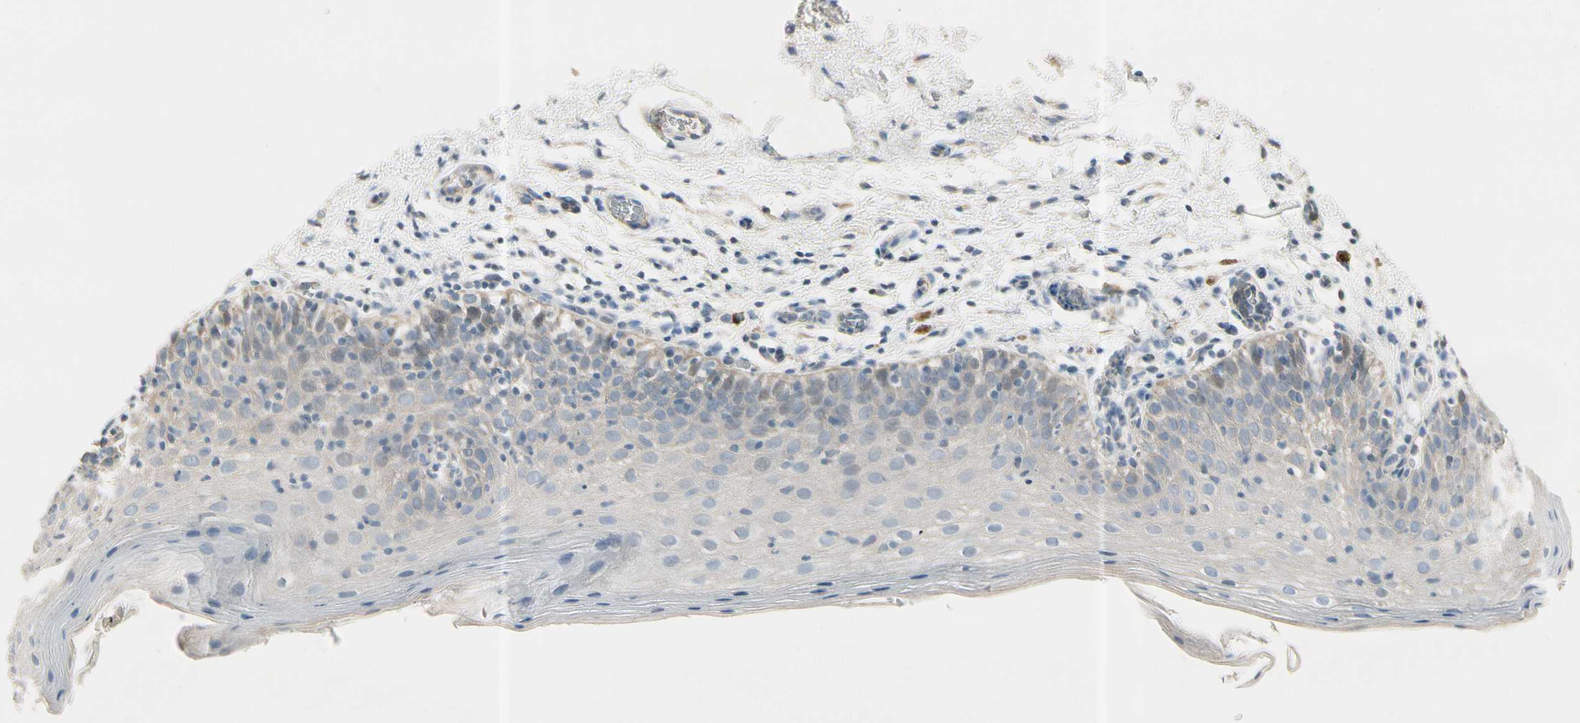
{"staining": {"intensity": "moderate", "quantity": "<25%", "location": "cytoplasmic/membranous"}, "tissue": "oral mucosa", "cell_type": "Squamous epithelial cells", "image_type": "normal", "snomed": [{"axis": "morphology", "description": "Normal tissue, NOS"}, {"axis": "morphology", "description": "Squamous cell carcinoma, NOS"}, {"axis": "topography", "description": "Skeletal muscle"}, {"axis": "topography", "description": "Oral tissue"}], "caption": "Immunohistochemistry photomicrograph of unremarkable oral mucosa: human oral mucosa stained using immunohistochemistry shows low levels of moderate protein expression localized specifically in the cytoplasmic/membranous of squamous epithelial cells, appearing as a cytoplasmic/membranous brown color.", "gene": "CYP2E1", "patient": {"sex": "male", "age": 71}}